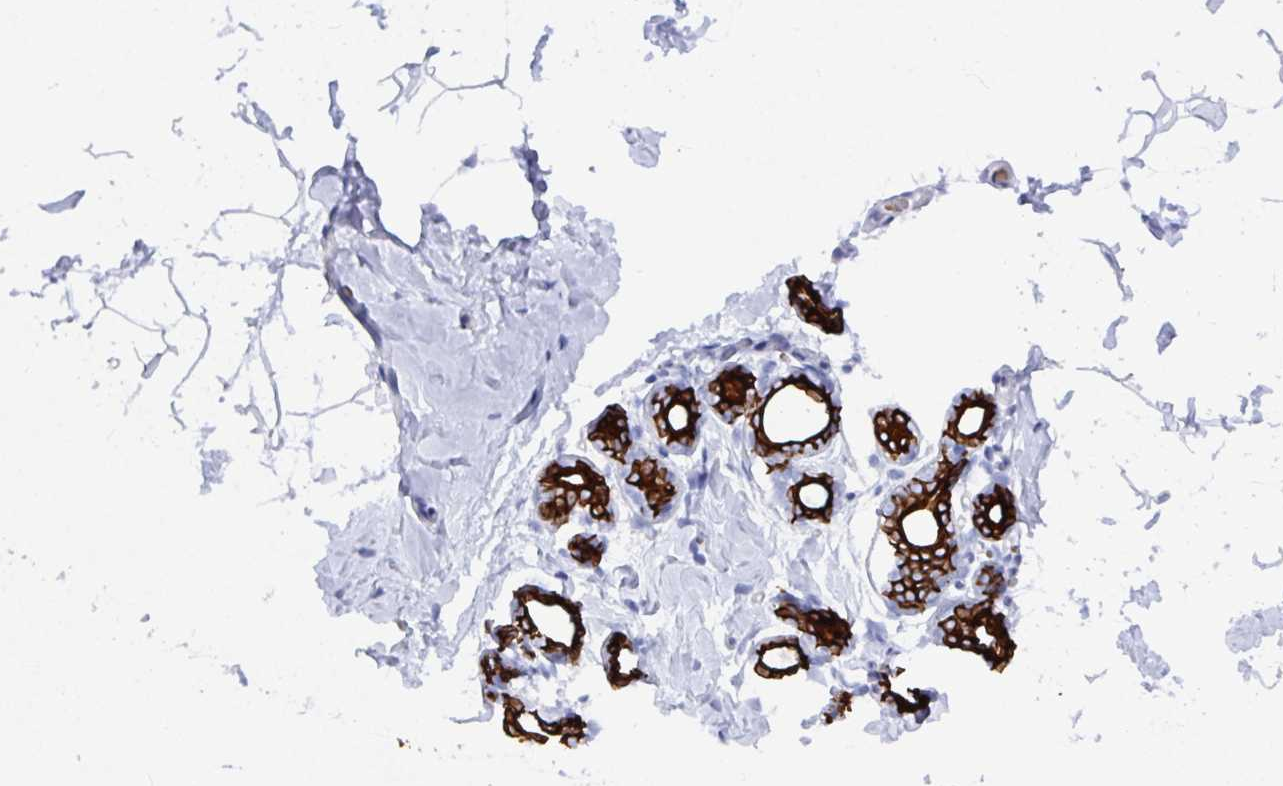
{"staining": {"intensity": "negative", "quantity": "none", "location": "none"}, "tissue": "breast", "cell_type": "Adipocytes", "image_type": "normal", "snomed": [{"axis": "morphology", "description": "Normal tissue, NOS"}, {"axis": "topography", "description": "Breast"}], "caption": "Adipocytes are negative for protein expression in benign human breast.", "gene": "CLDN8", "patient": {"sex": "female", "age": 32}}